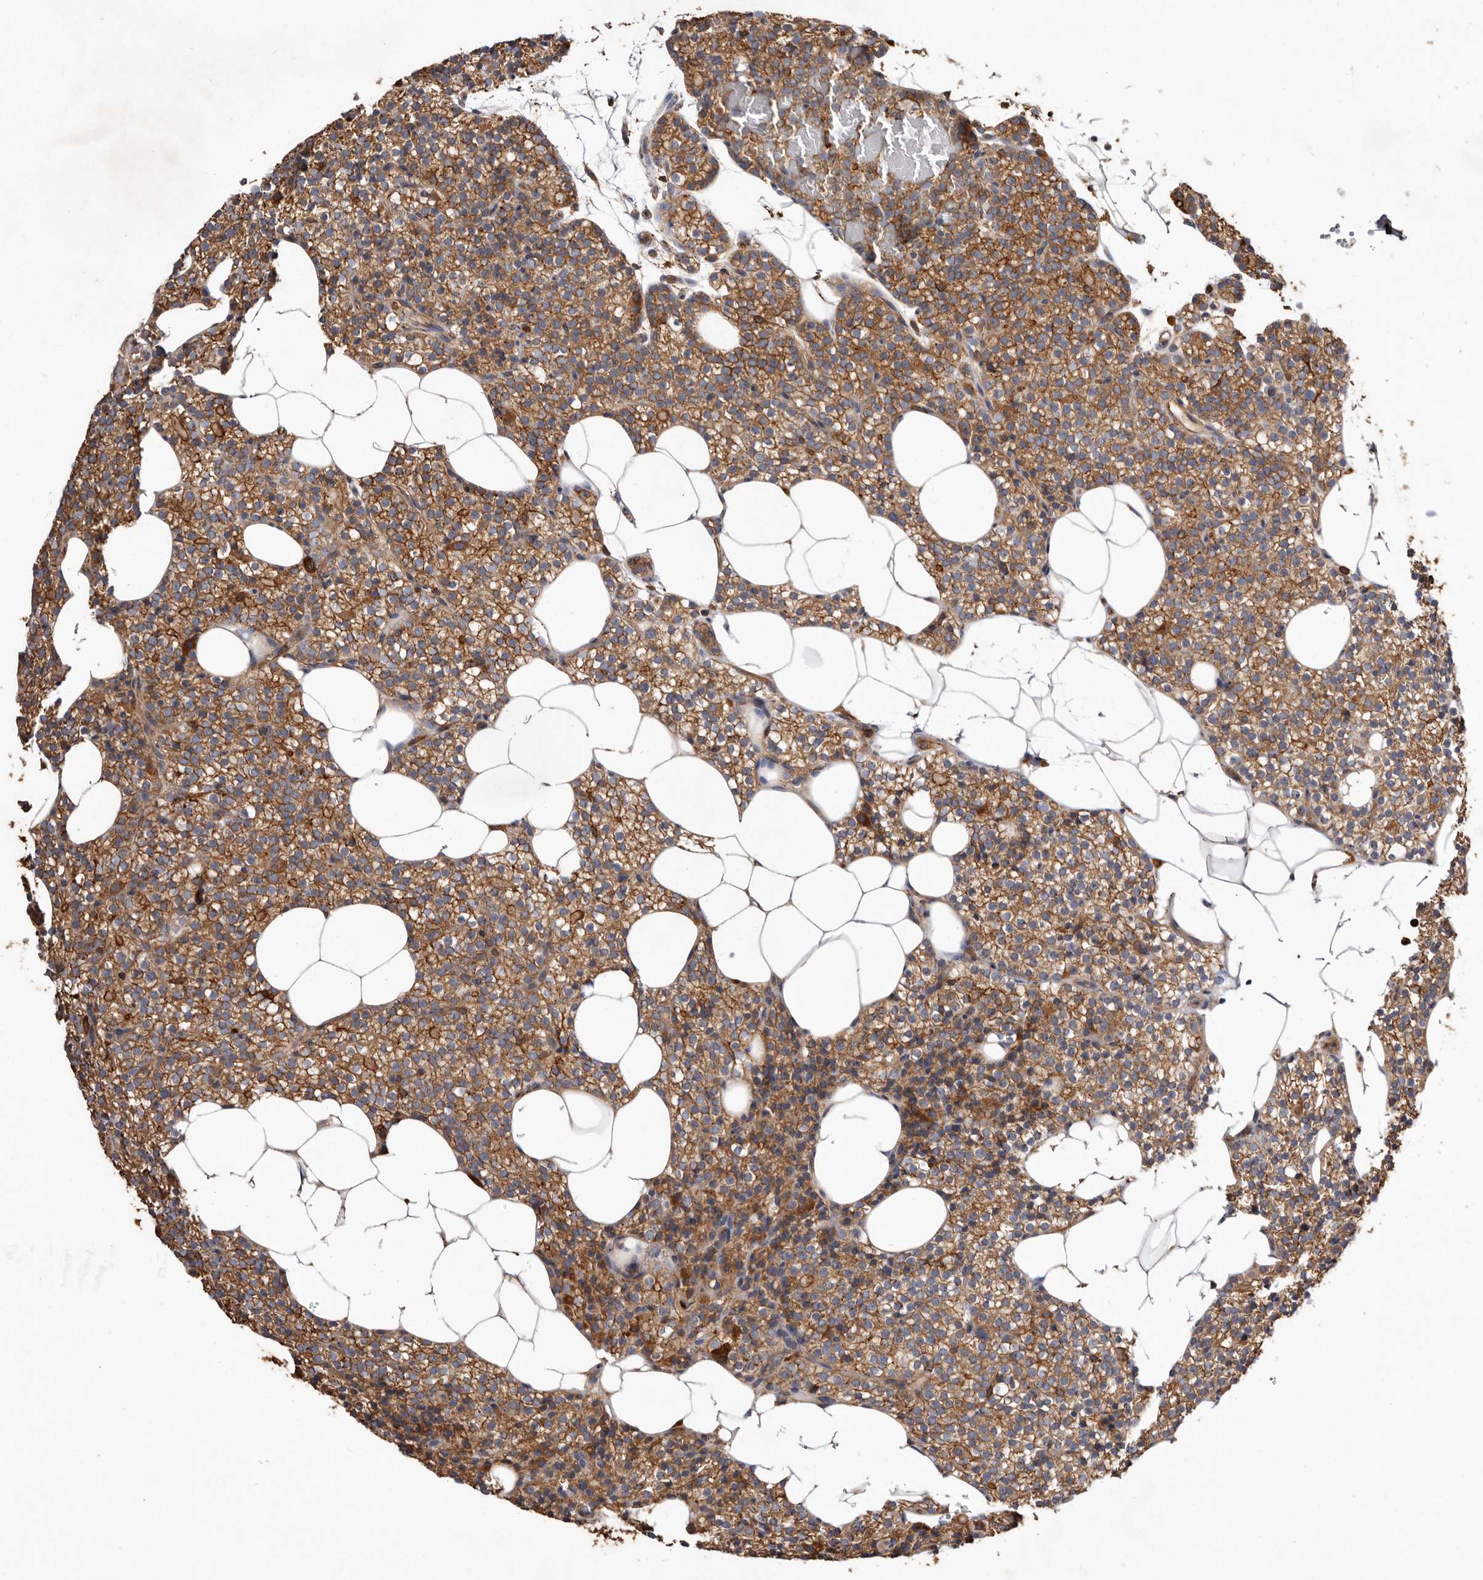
{"staining": {"intensity": "moderate", "quantity": ">75%", "location": "cytoplasmic/membranous"}, "tissue": "parathyroid gland", "cell_type": "Glandular cells", "image_type": "normal", "snomed": [{"axis": "morphology", "description": "Normal tissue, NOS"}, {"axis": "topography", "description": "Parathyroid gland"}], "caption": "The histopathology image displays staining of benign parathyroid gland, revealing moderate cytoplasmic/membranous protein positivity (brown color) within glandular cells.", "gene": "COQ8B", "patient": {"sex": "female", "age": 56}}